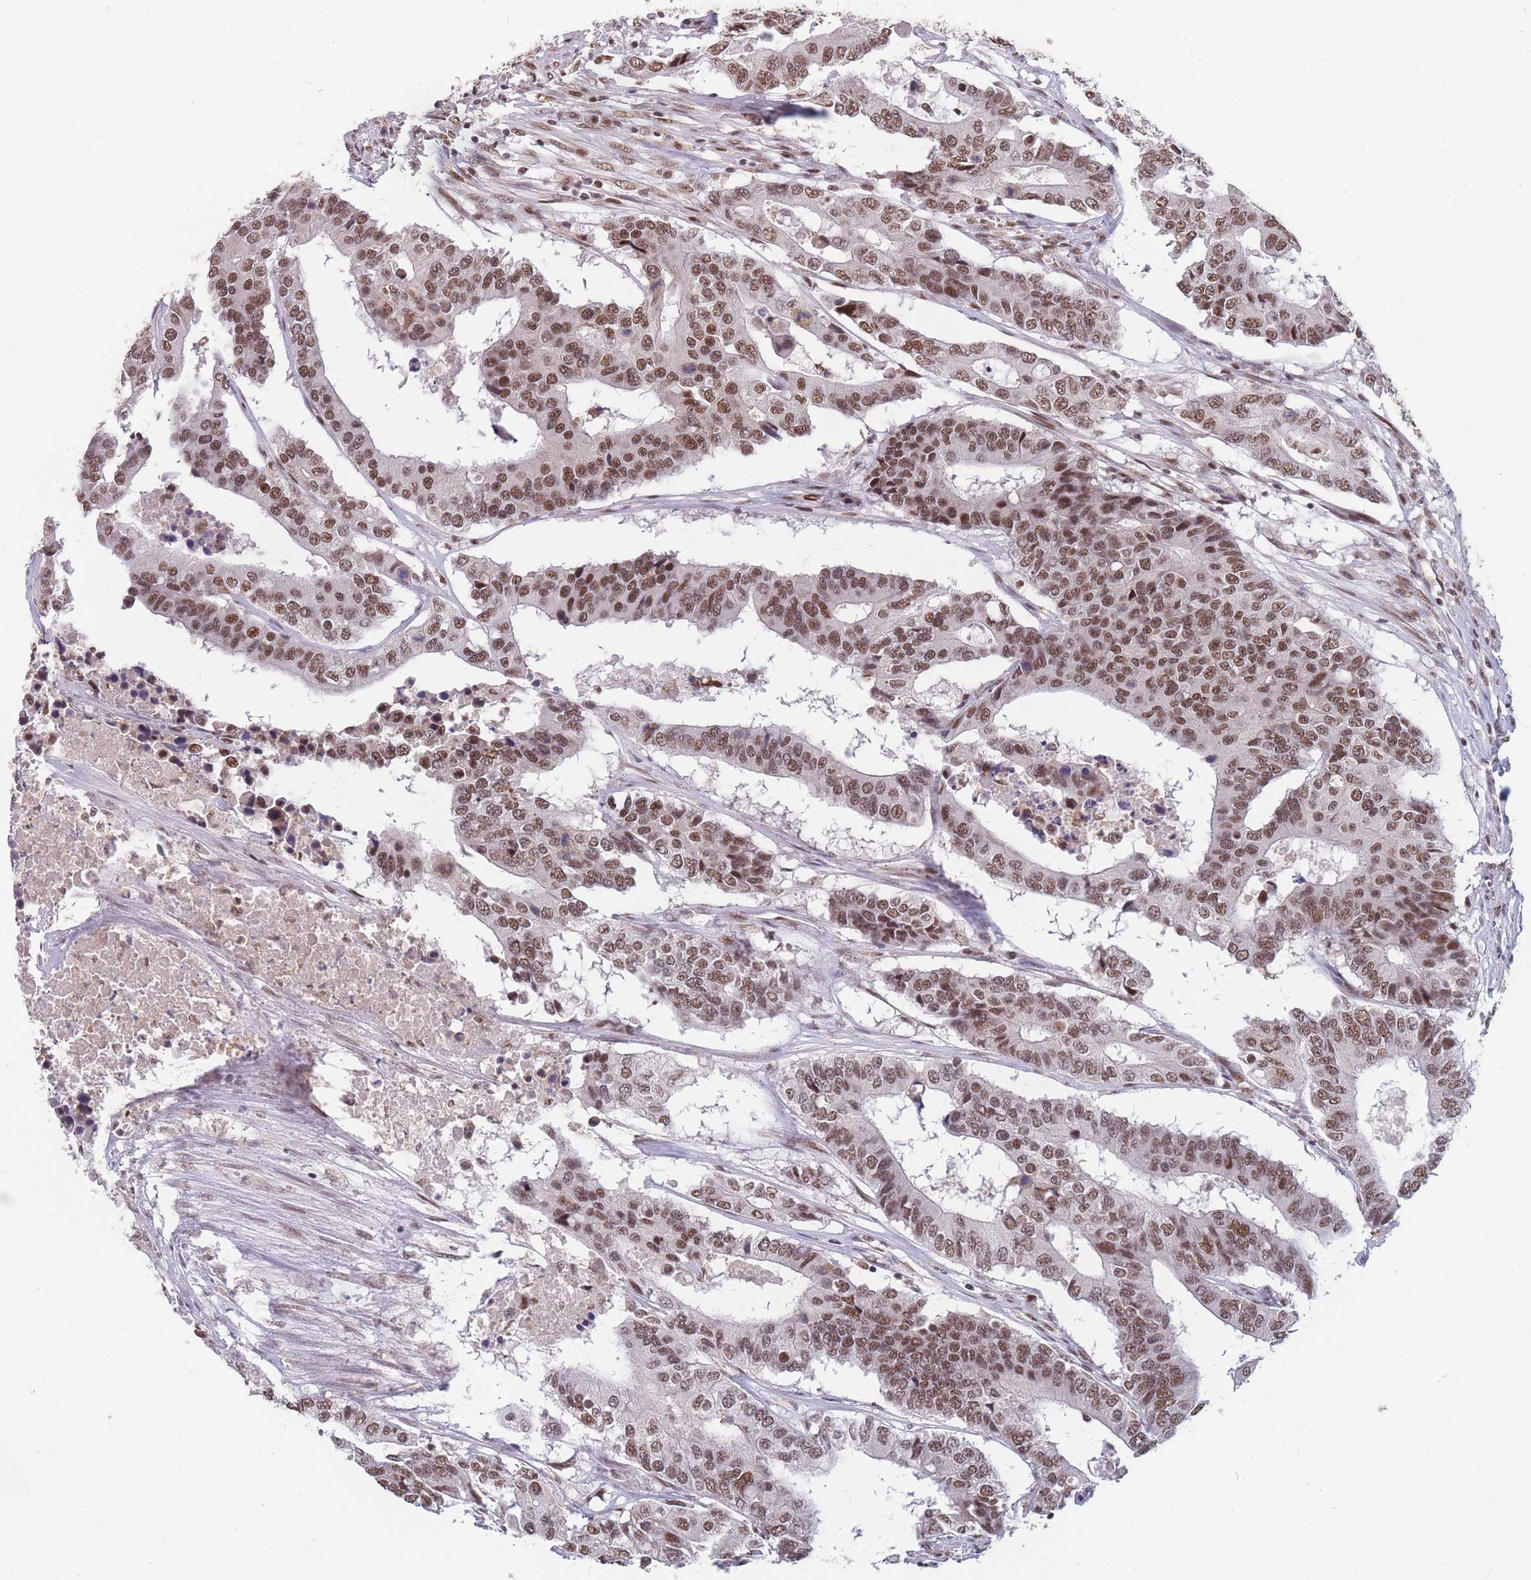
{"staining": {"intensity": "moderate", "quantity": ">75%", "location": "nuclear"}, "tissue": "colorectal cancer", "cell_type": "Tumor cells", "image_type": "cancer", "snomed": [{"axis": "morphology", "description": "Adenocarcinoma, NOS"}, {"axis": "topography", "description": "Colon"}], "caption": "Colorectal cancer (adenocarcinoma) tissue shows moderate nuclear expression in about >75% of tumor cells, visualized by immunohistochemistry.", "gene": "SNRPA1", "patient": {"sex": "male", "age": 77}}